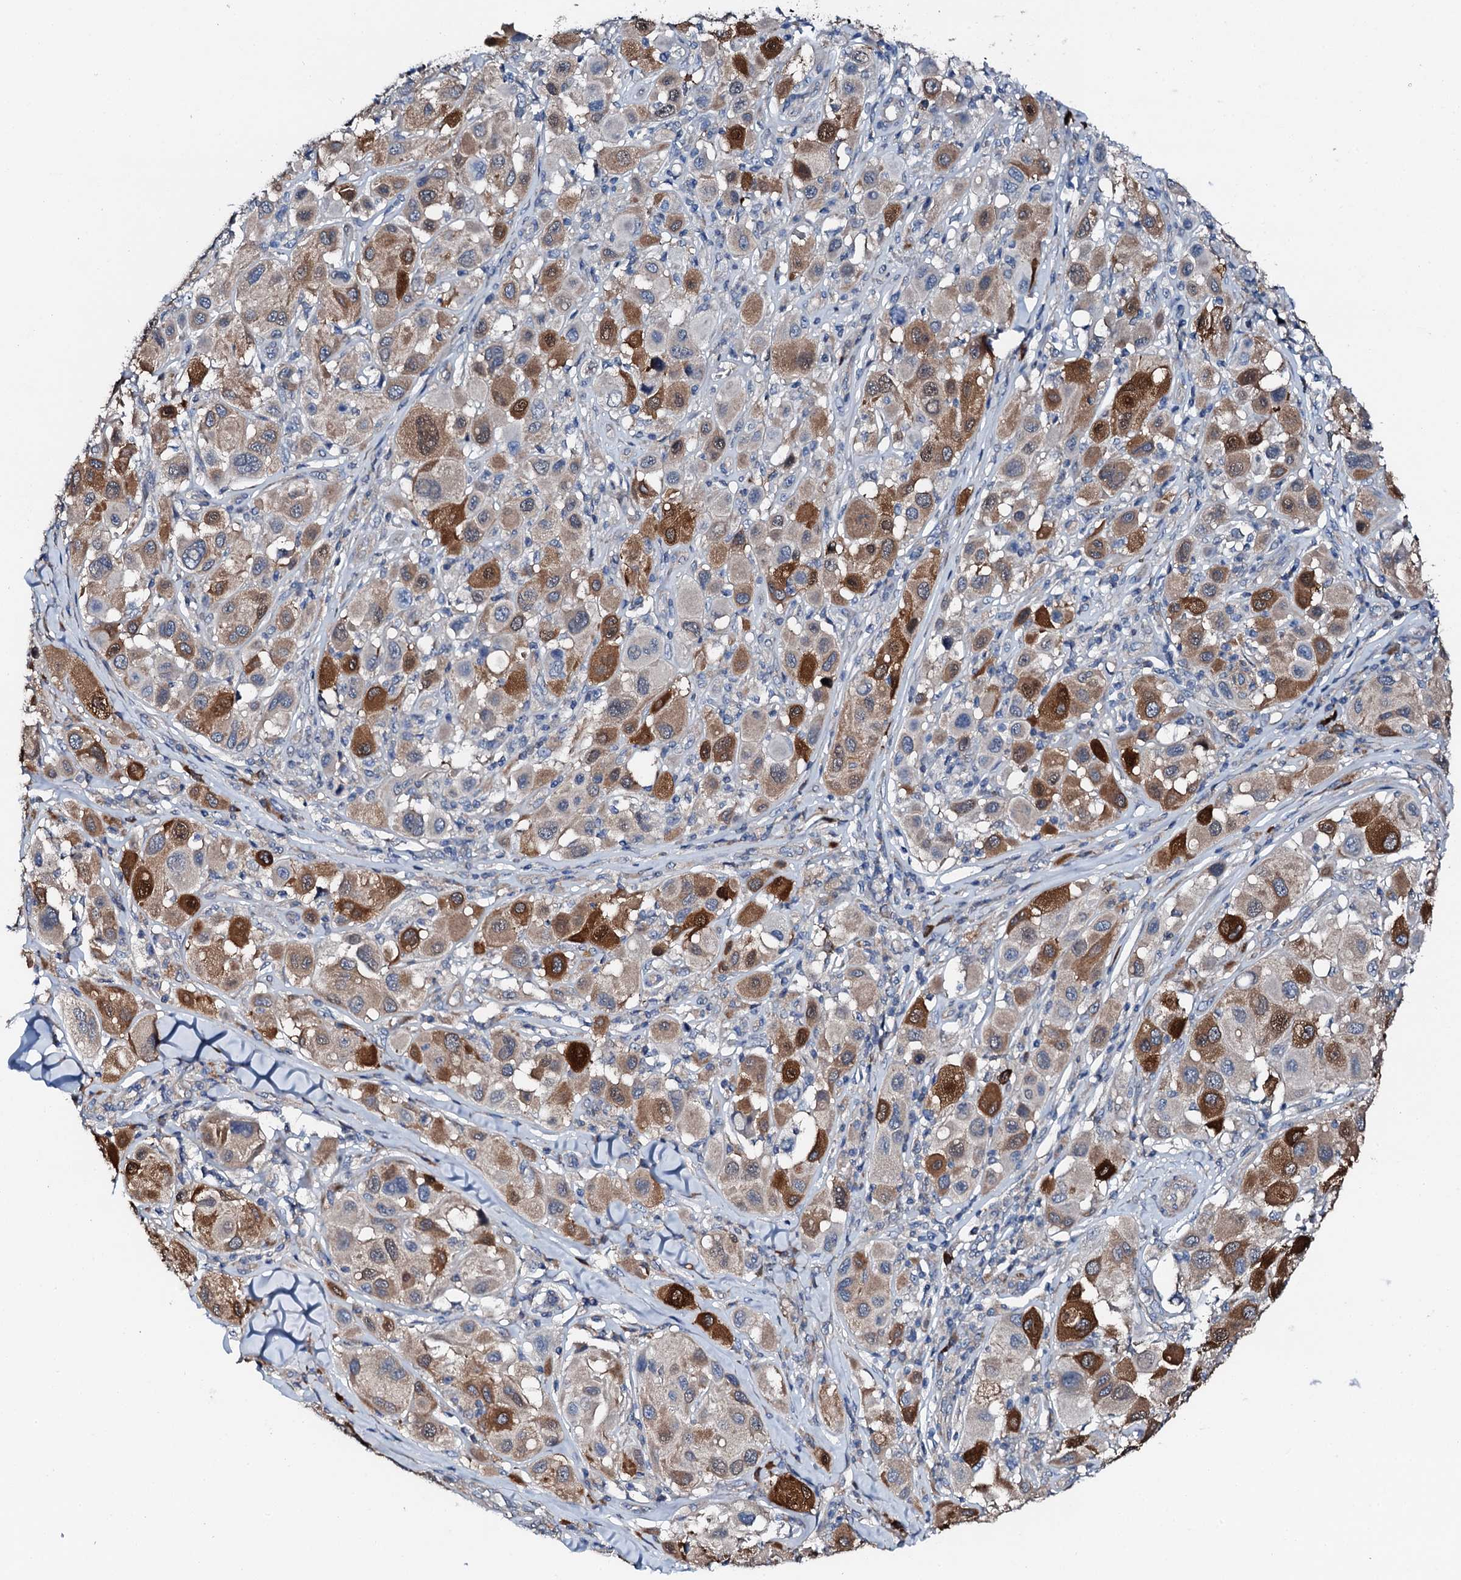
{"staining": {"intensity": "strong", "quantity": "25%-75%", "location": "cytoplasmic/membranous"}, "tissue": "melanoma", "cell_type": "Tumor cells", "image_type": "cancer", "snomed": [{"axis": "morphology", "description": "Malignant melanoma, Metastatic site"}, {"axis": "topography", "description": "Skin"}], "caption": "Malignant melanoma (metastatic site) stained with immunohistochemistry (IHC) reveals strong cytoplasmic/membranous expression in about 25%-75% of tumor cells.", "gene": "GFOD2", "patient": {"sex": "male", "age": 41}}